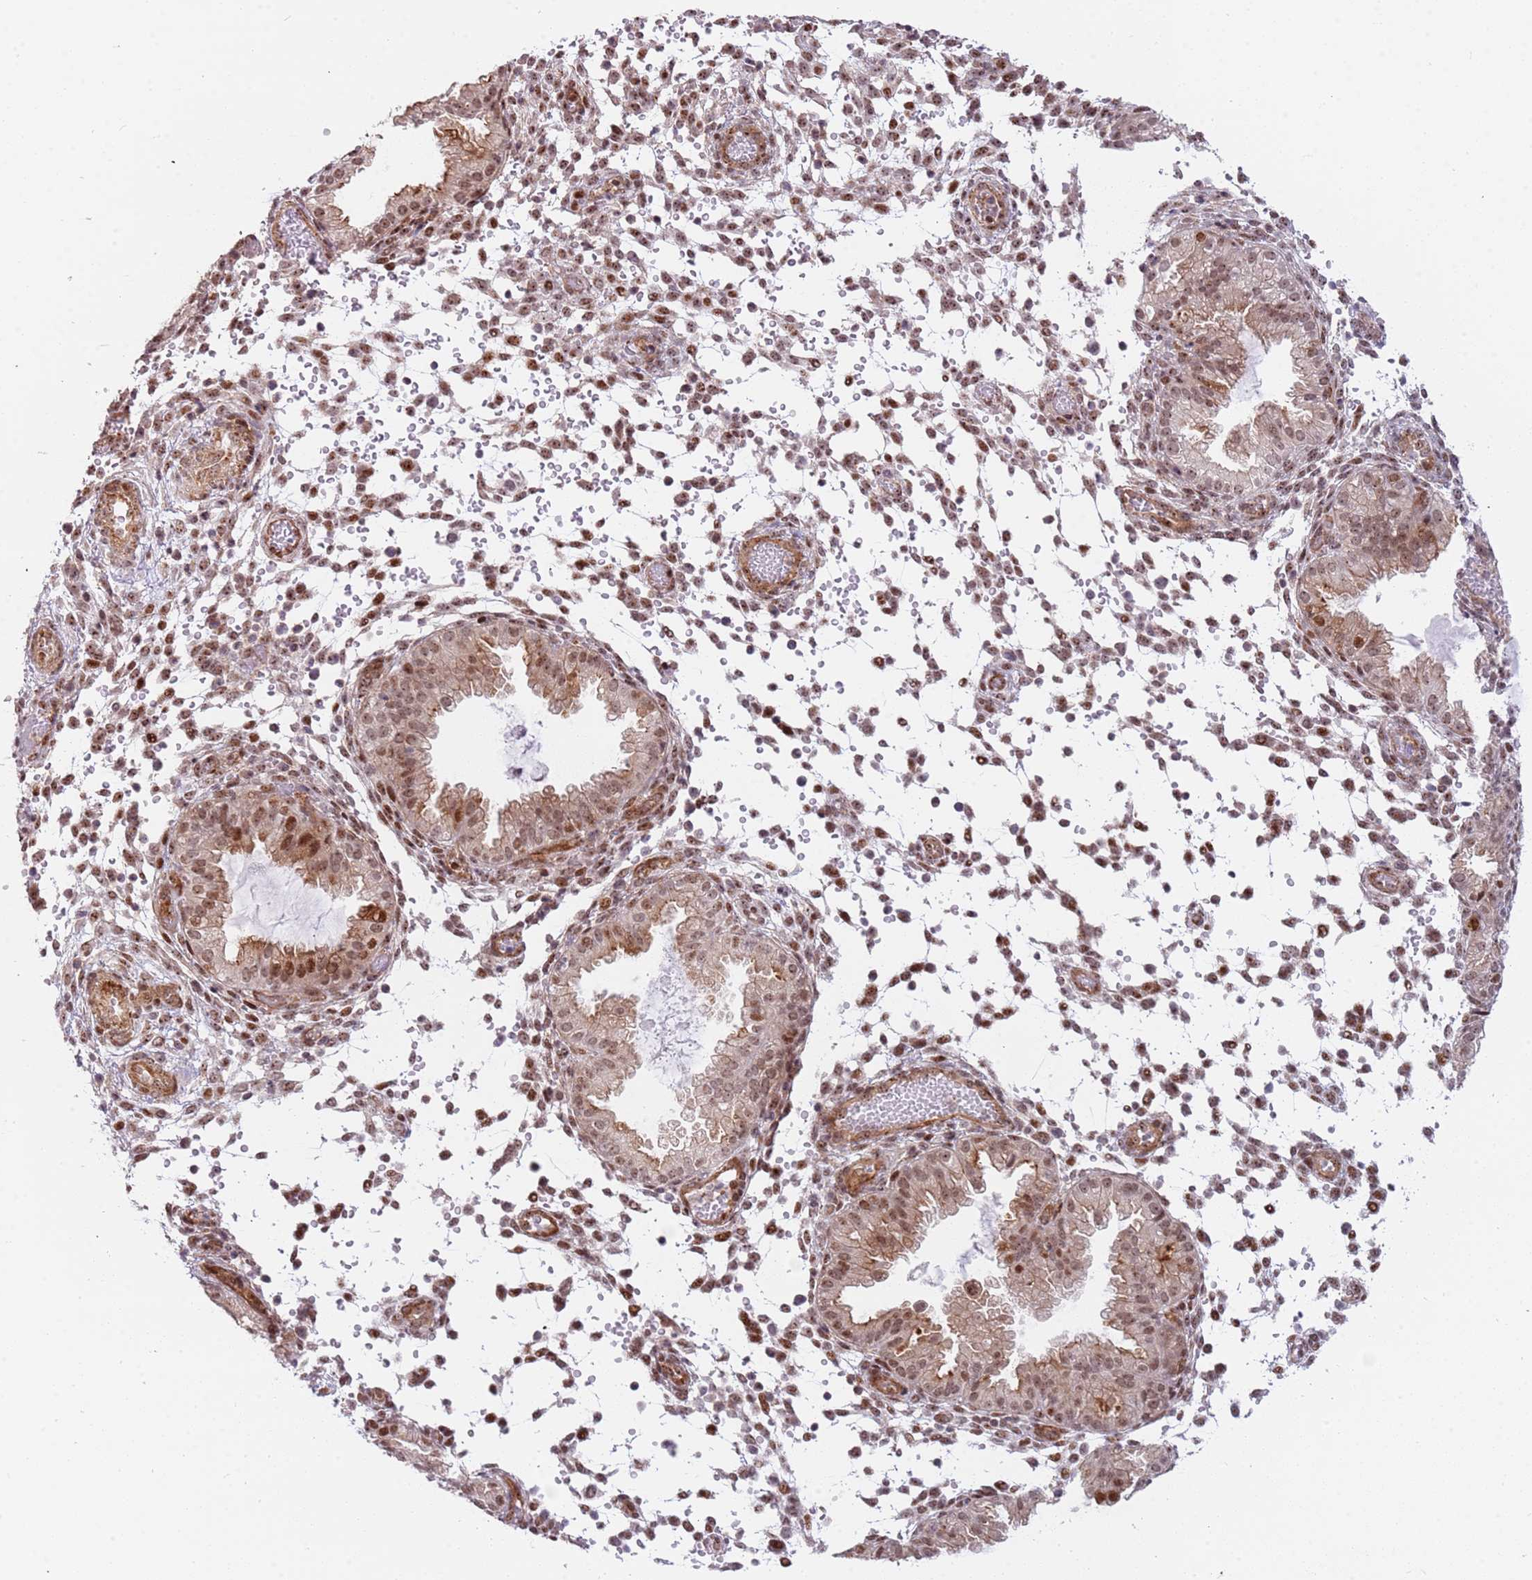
{"staining": {"intensity": "moderate", "quantity": "25%-75%", "location": "nuclear"}, "tissue": "endometrium", "cell_type": "Cells in endometrial stroma", "image_type": "normal", "snomed": [{"axis": "morphology", "description": "Normal tissue, NOS"}, {"axis": "topography", "description": "Endometrium"}], "caption": "Immunohistochemistry photomicrograph of benign endometrium: endometrium stained using immunohistochemistry (IHC) demonstrates medium levels of moderate protein expression localized specifically in the nuclear of cells in endometrial stroma, appearing as a nuclear brown color.", "gene": "LRMDA", "patient": {"sex": "female", "age": 33}}